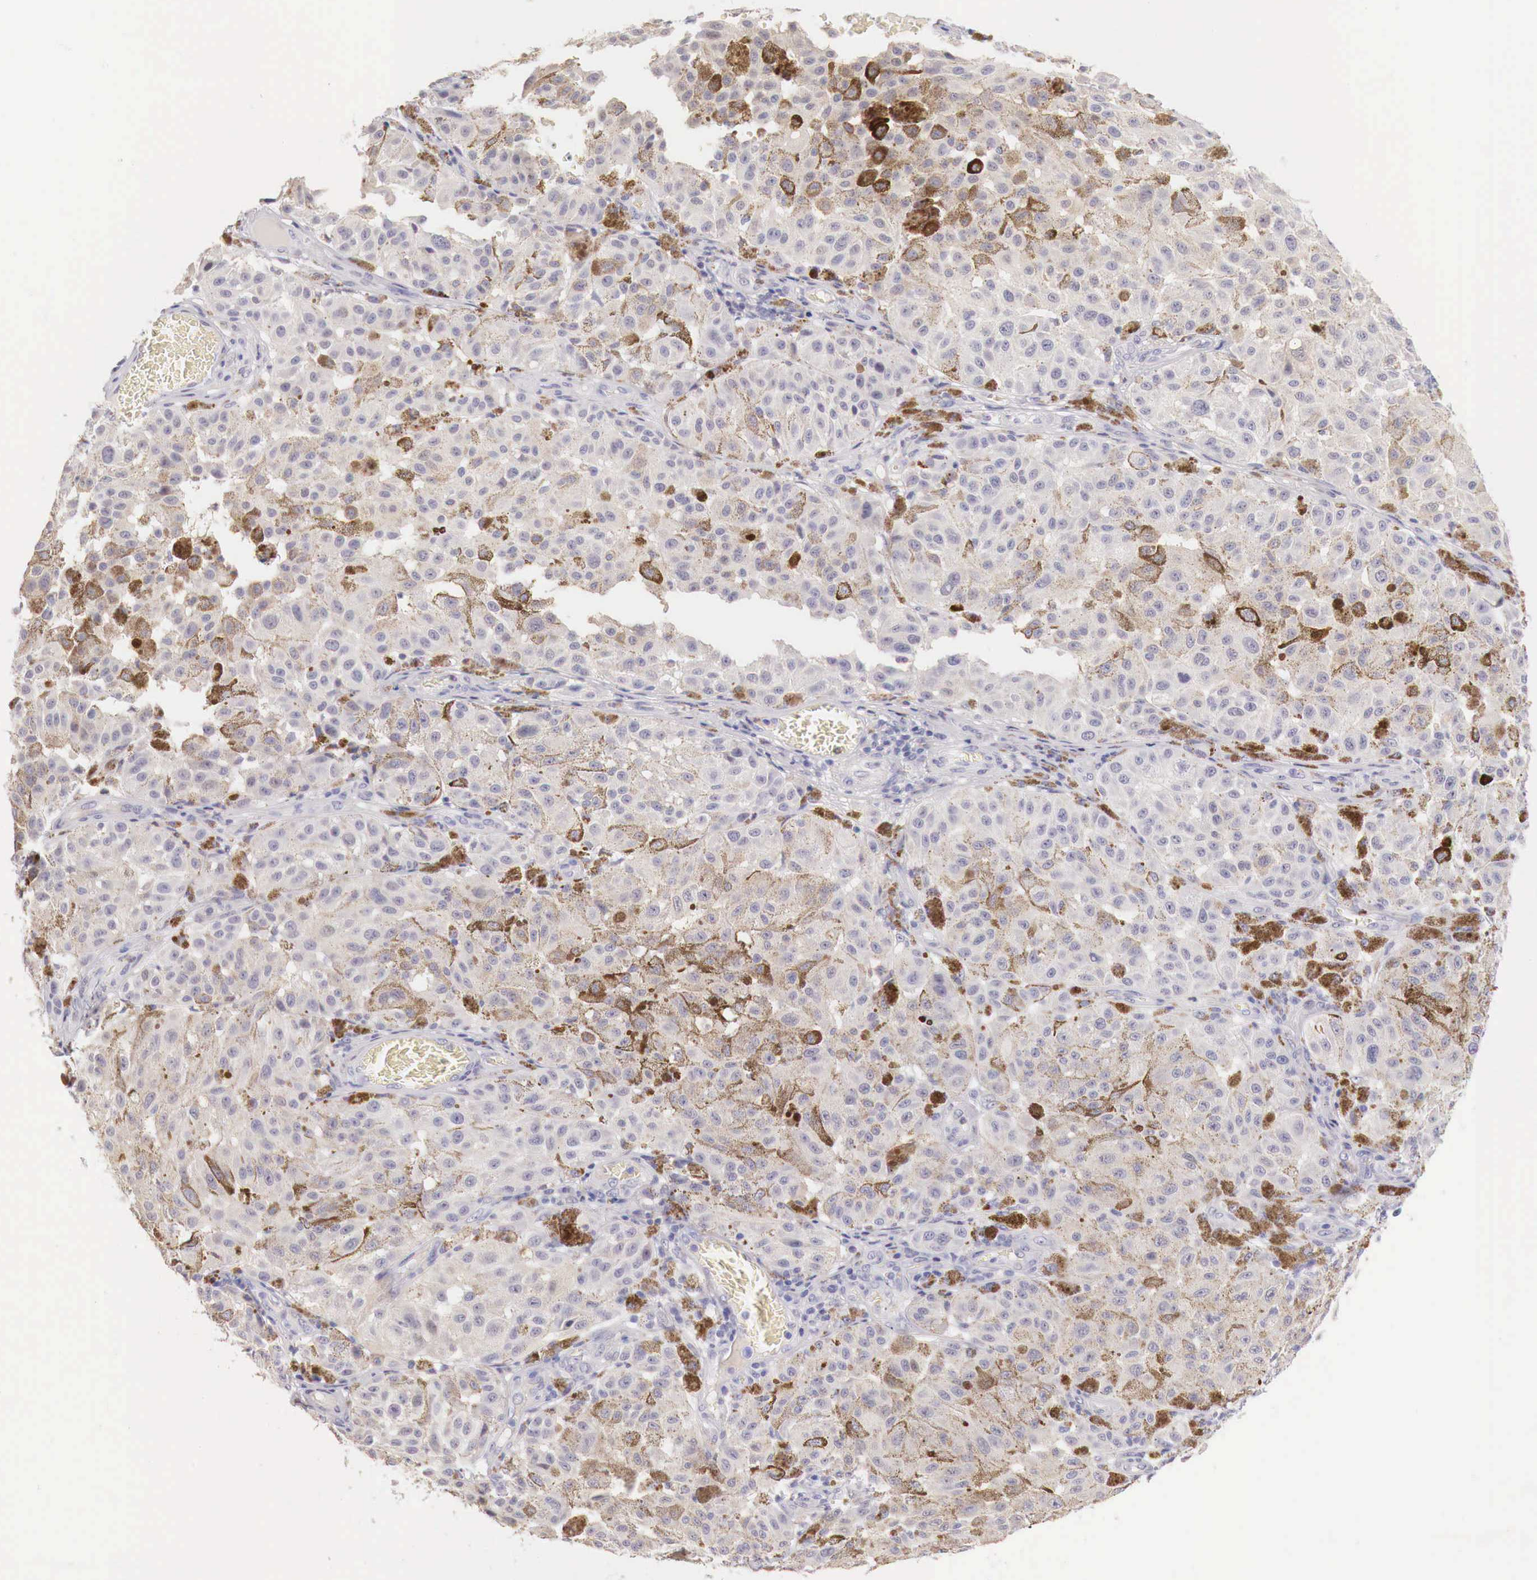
{"staining": {"intensity": "moderate", "quantity": "25%-75%", "location": "cytoplasmic/membranous"}, "tissue": "melanoma", "cell_type": "Tumor cells", "image_type": "cancer", "snomed": [{"axis": "morphology", "description": "Malignant melanoma, NOS"}, {"axis": "topography", "description": "Skin"}], "caption": "Moderate cytoplasmic/membranous positivity for a protein is appreciated in about 25%-75% of tumor cells of malignant melanoma using IHC.", "gene": "ITIH6", "patient": {"sex": "female", "age": 64}}